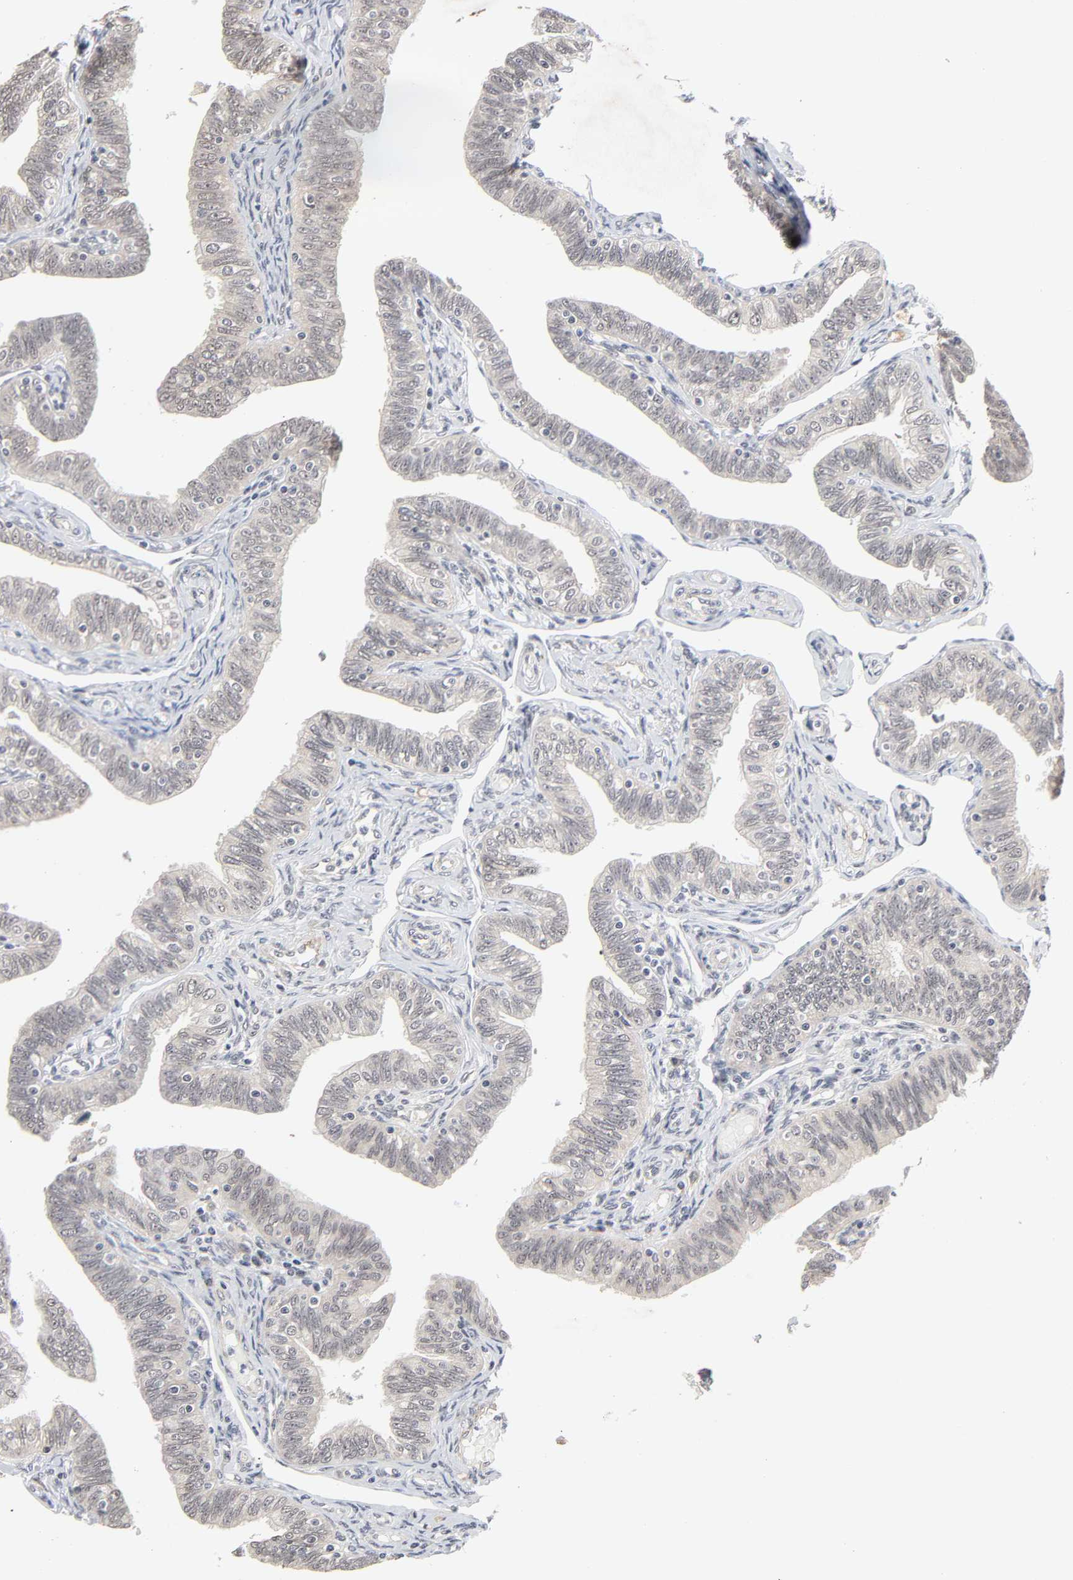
{"staining": {"intensity": "moderate", "quantity": ">75%", "location": "nuclear"}, "tissue": "fallopian tube", "cell_type": "Glandular cells", "image_type": "normal", "snomed": [{"axis": "morphology", "description": "Normal tissue, NOS"}, {"axis": "topography", "description": "Fallopian tube"}, {"axis": "topography", "description": "Ovary"}], "caption": "An IHC image of normal tissue is shown. Protein staining in brown shows moderate nuclear positivity in fallopian tube within glandular cells. The protein of interest is stained brown, and the nuclei are stained in blue (DAB IHC with brightfield microscopy, high magnification).", "gene": "ZKSCAN8", "patient": {"sex": "female", "age": 69}}